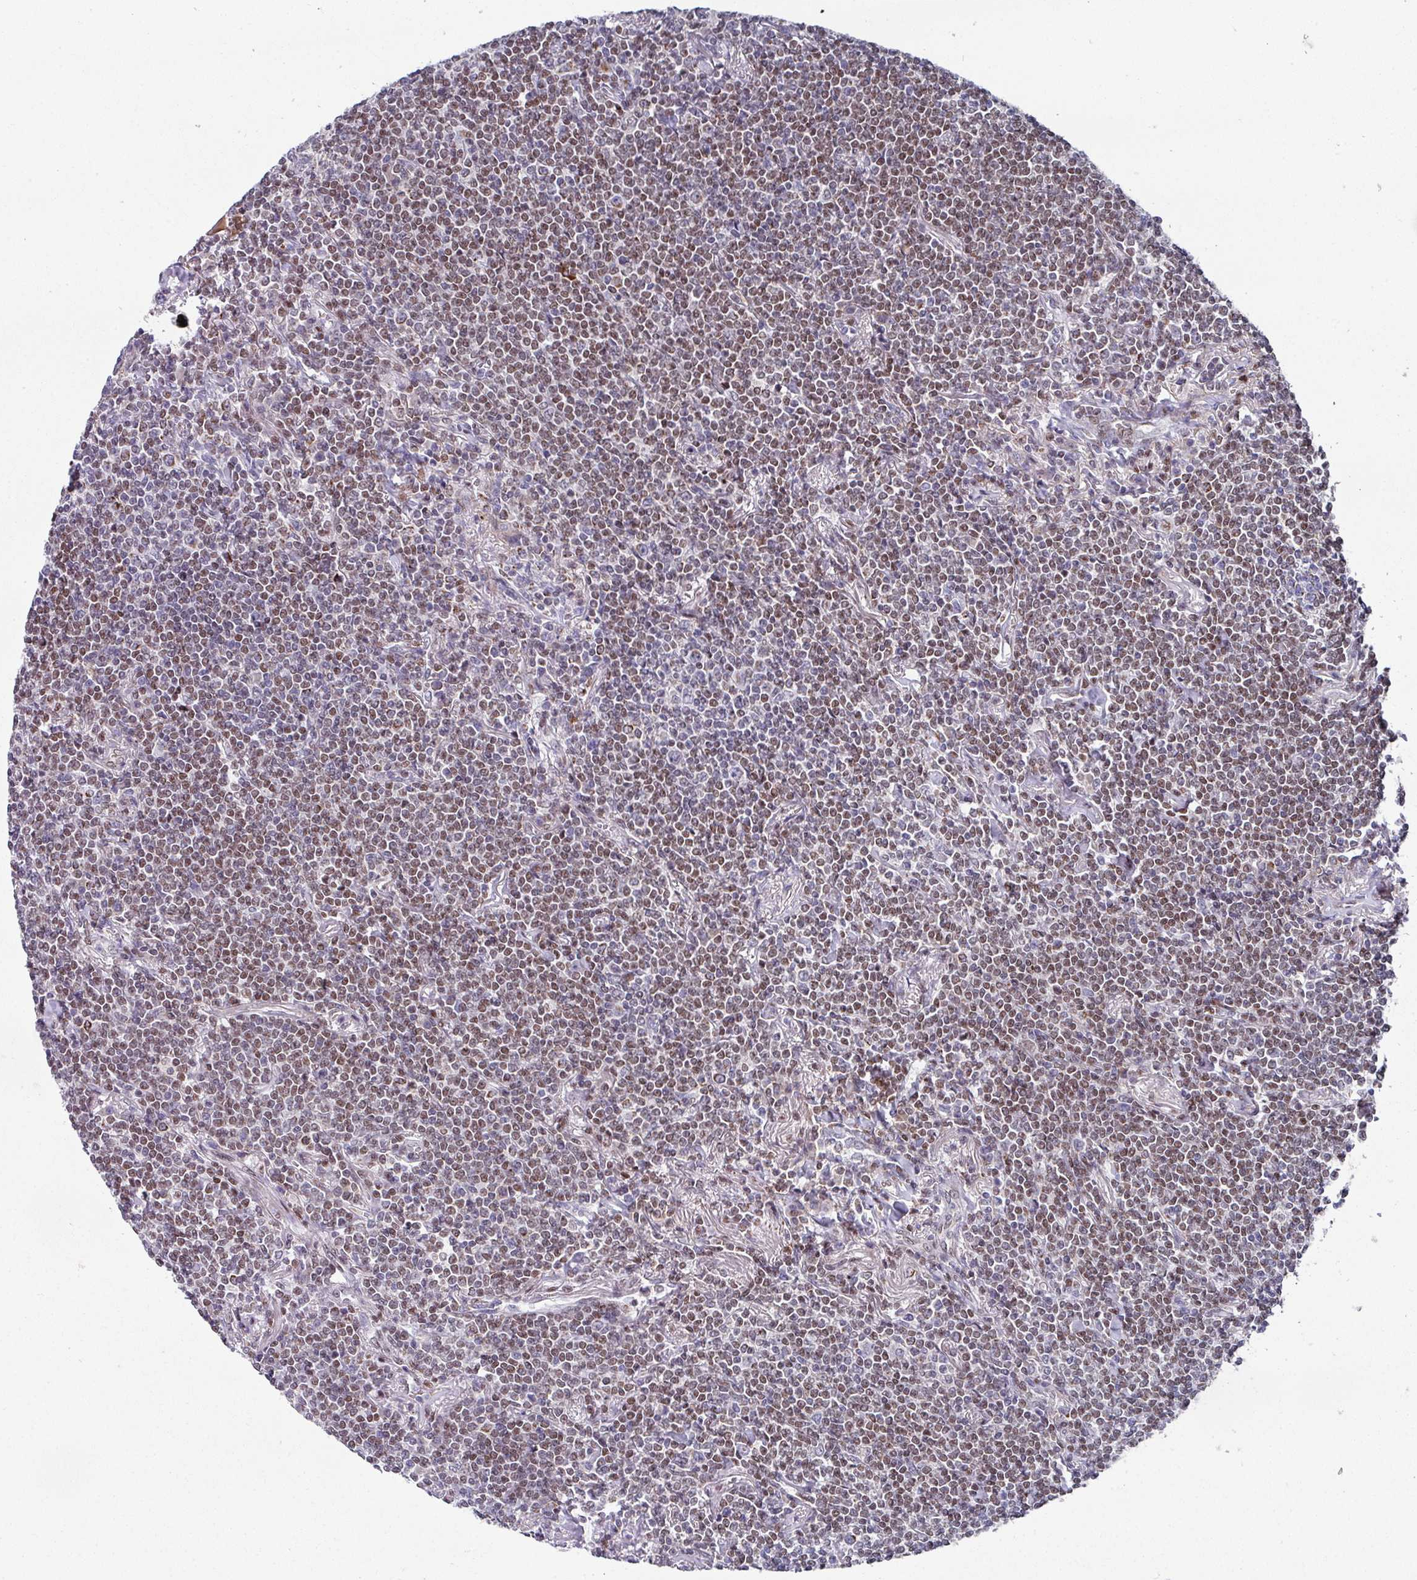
{"staining": {"intensity": "moderate", "quantity": "25%-75%", "location": "nuclear"}, "tissue": "lymphoma", "cell_type": "Tumor cells", "image_type": "cancer", "snomed": [{"axis": "morphology", "description": "Malignant lymphoma, non-Hodgkin's type, Low grade"}, {"axis": "topography", "description": "Lung"}], "caption": "An IHC micrograph of neoplastic tissue is shown. Protein staining in brown shows moderate nuclear positivity in lymphoma within tumor cells. (DAB IHC with brightfield microscopy, high magnification).", "gene": "CBX7", "patient": {"sex": "female", "age": 71}}